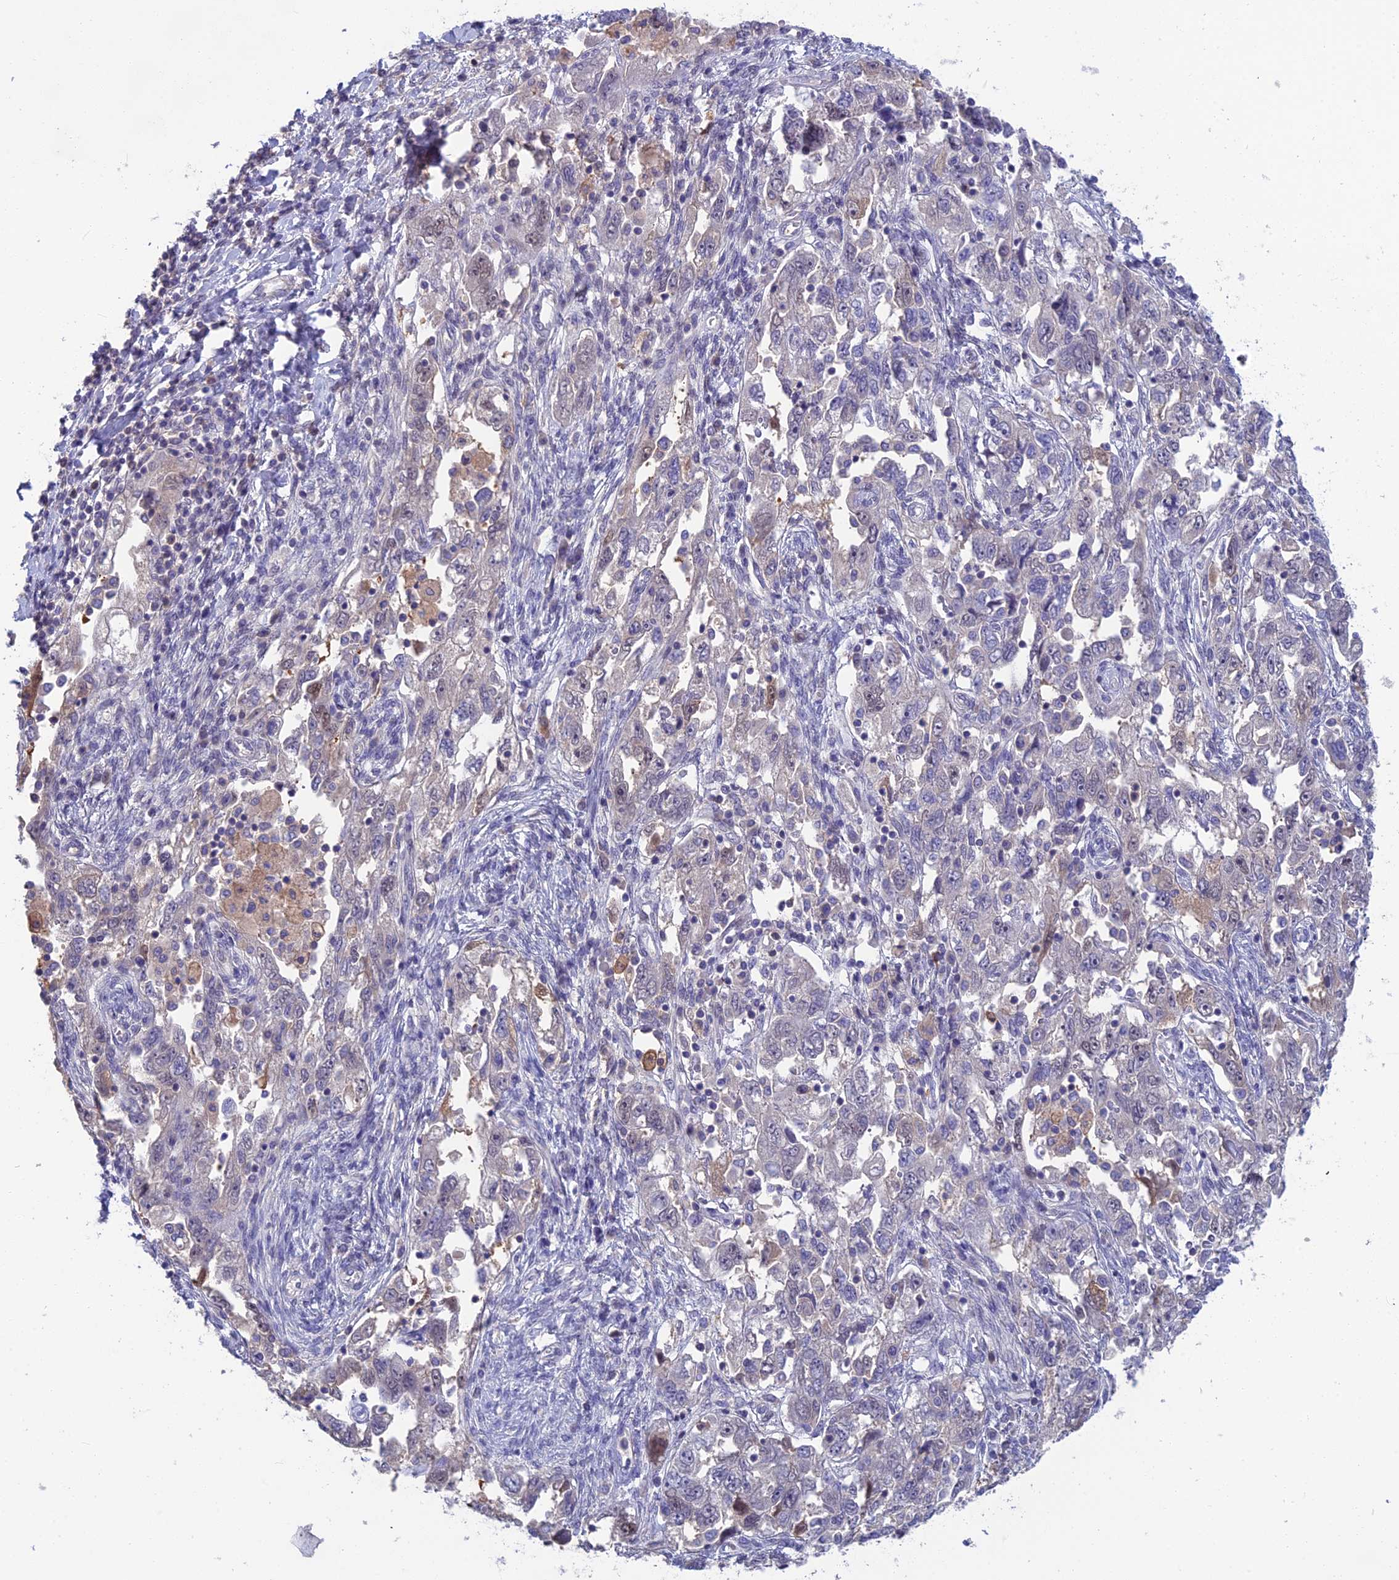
{"staining": {"intensity": "negative", "quantity": "none", "location": "none"}, "tissue": "ovarian cancer", "cell_type": "Tumor cells", "image_type": "cancer", "snomed": [{"axis": "morphology", "description": "Carcinoma, NOS"}, {"axis": "morphology", "description": "Cystadenocarcinoma, serous, NOS"}, {"axis": "topography", "description": "Ovary"}], "caption": "Immunohistochemistry (IHC) histopathology image of human ovarian cancer stained for a protein (brown), which shows no staining in tumor cells. (DAB (3,3'-diaminobenzidine) IHC with hematoxylin counter stain).", "gene": "SNAP91", "patient": {"sex": "female", "age": 69}}